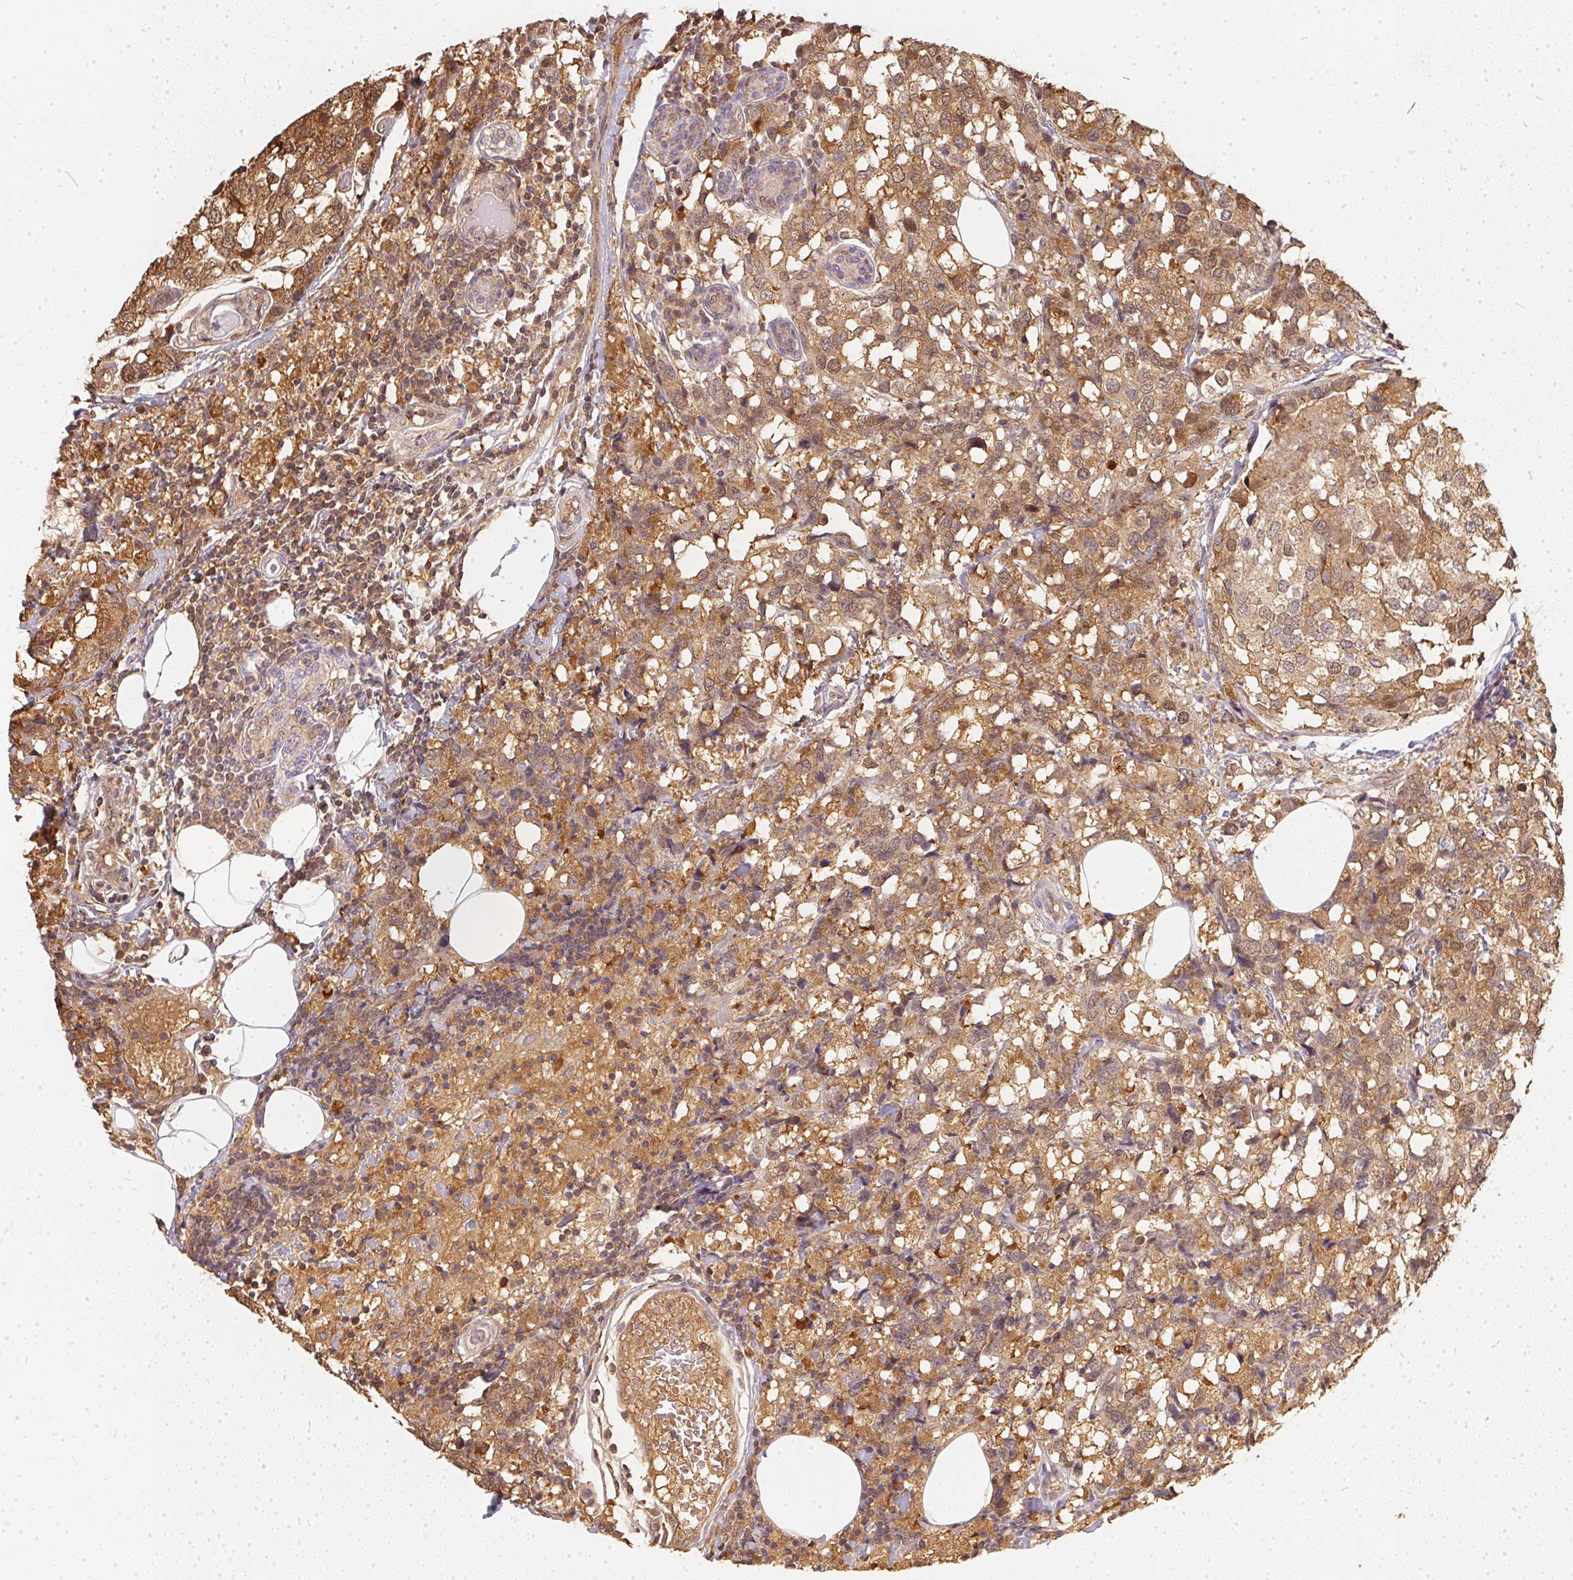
{"staining": {"intensity": "moderate", "quantity": ">75%", "location": "cytoplasmic/membranous"}, "tissue": "breast cancer", "cell_type": "Tumor cells", "image_type": "cancer", "snomed": [{"axis": "morphology", "description": "Lobular carcinoma"}, {"axis": "topography", "description": "Breast"}], "caption": "Immunohistochemistry (IHC) staining of breast cancer, which displays medium levels of moderate cytoplasmic/membranous positivity in about >75% of tumor cells indicating moderate cytoplasmic/membranous protein staining. The staining was performed using DAB (brown) for protein detection and nuclei were counterstained in hematoxylin (blue).", "gene": "BLMH", "patient": {"sex": "female", "age": 59}}